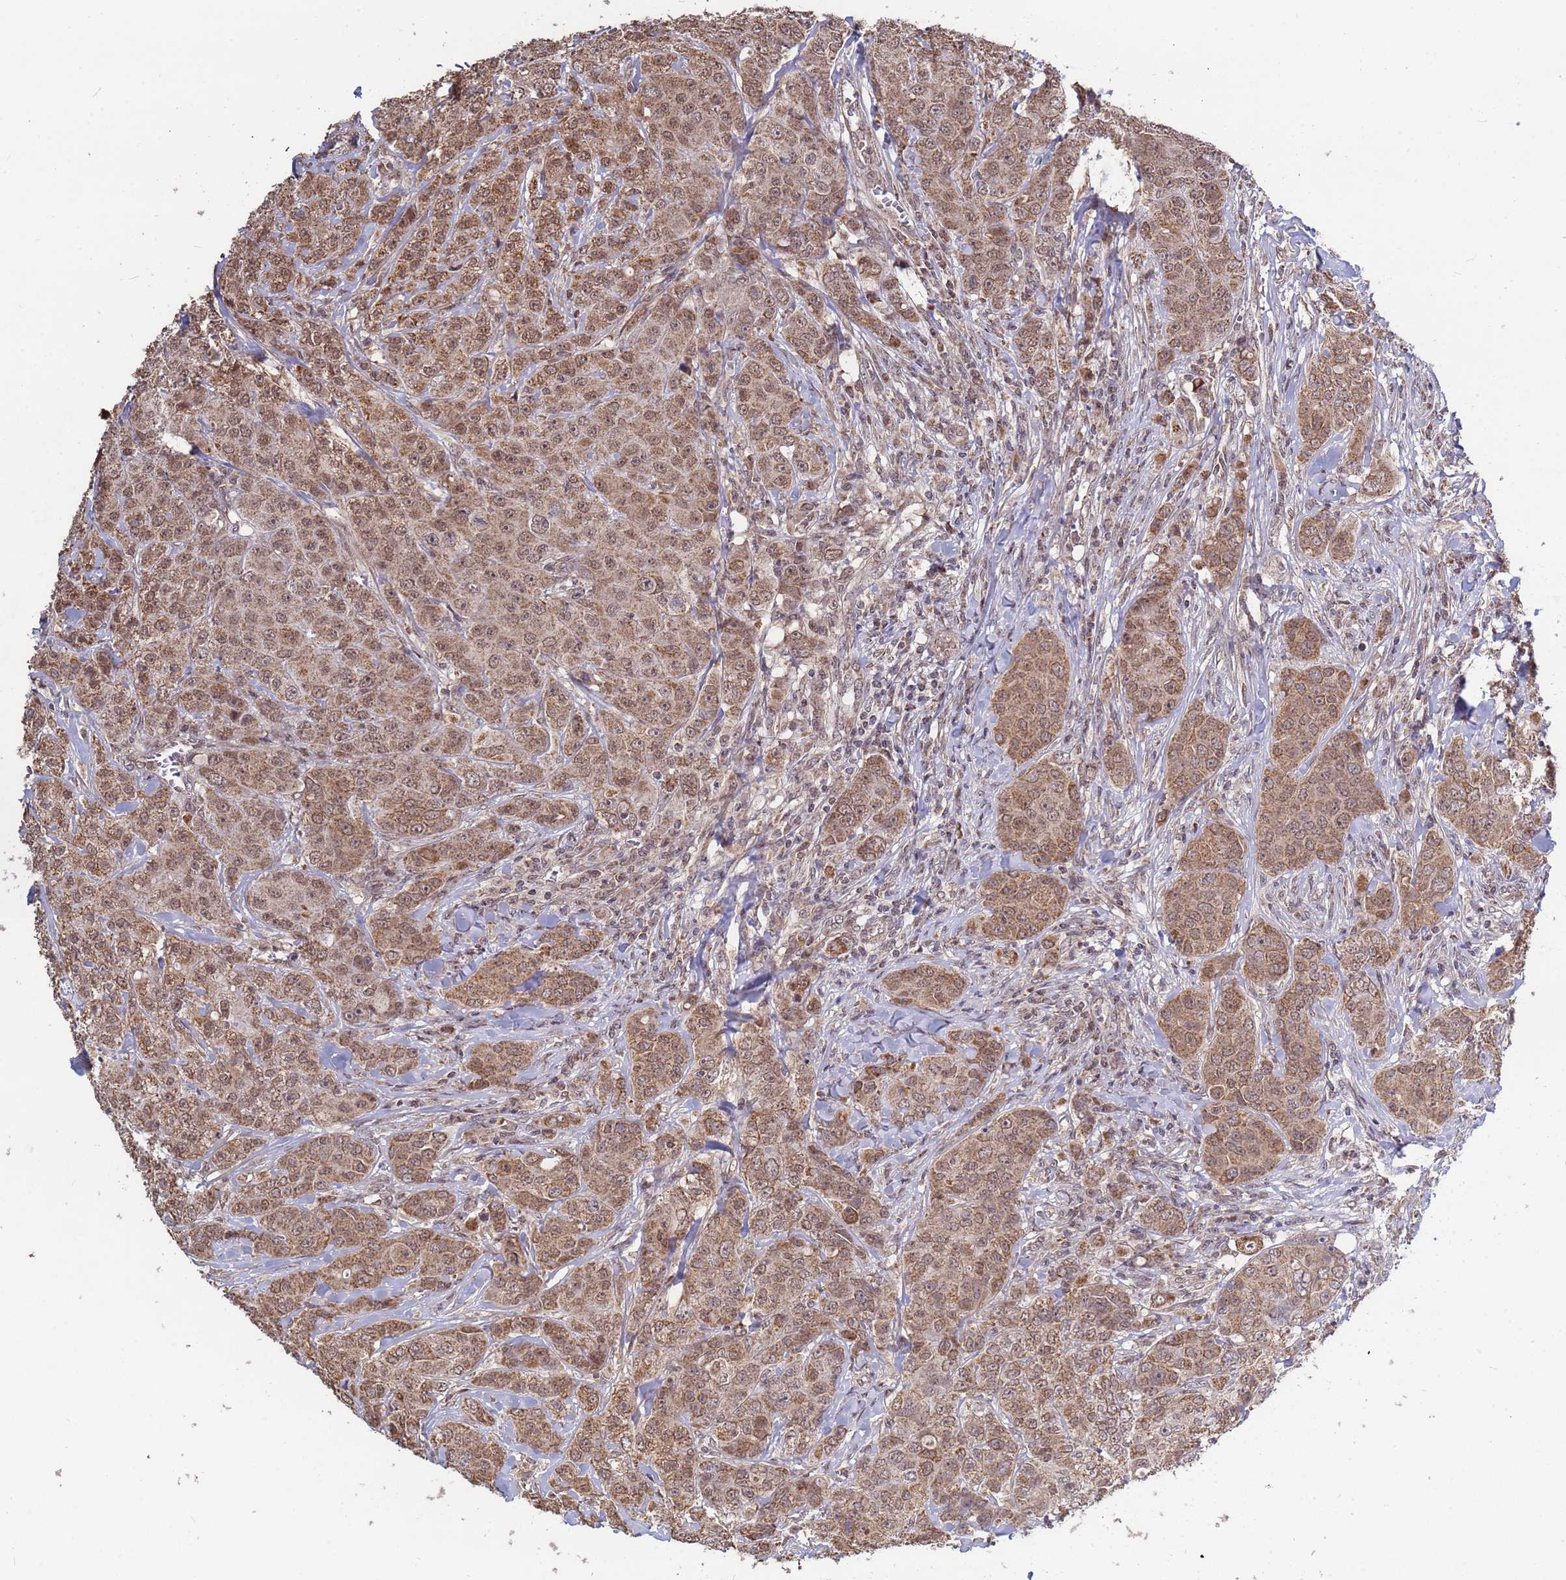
{"staining": {"intensity": "moderate", "quantity": ">75%", "location": "cytoplasmic/membranous,nuclear"}, "tissue": "breast cancer", "cell_type": "Tumor cells", "image_type": "cancer", "snomed": [{"axis": "morphology", "description": "Duct carcinoma"}, {"axis": "topography", "description": "Breast"}], "caption": "Breast infiltrating ductal carcinoma stained with a protein marker shows moderate staining in tumor cells.", "gene": "DENND2B", "patient": {"sex": "female", "age": 43}}